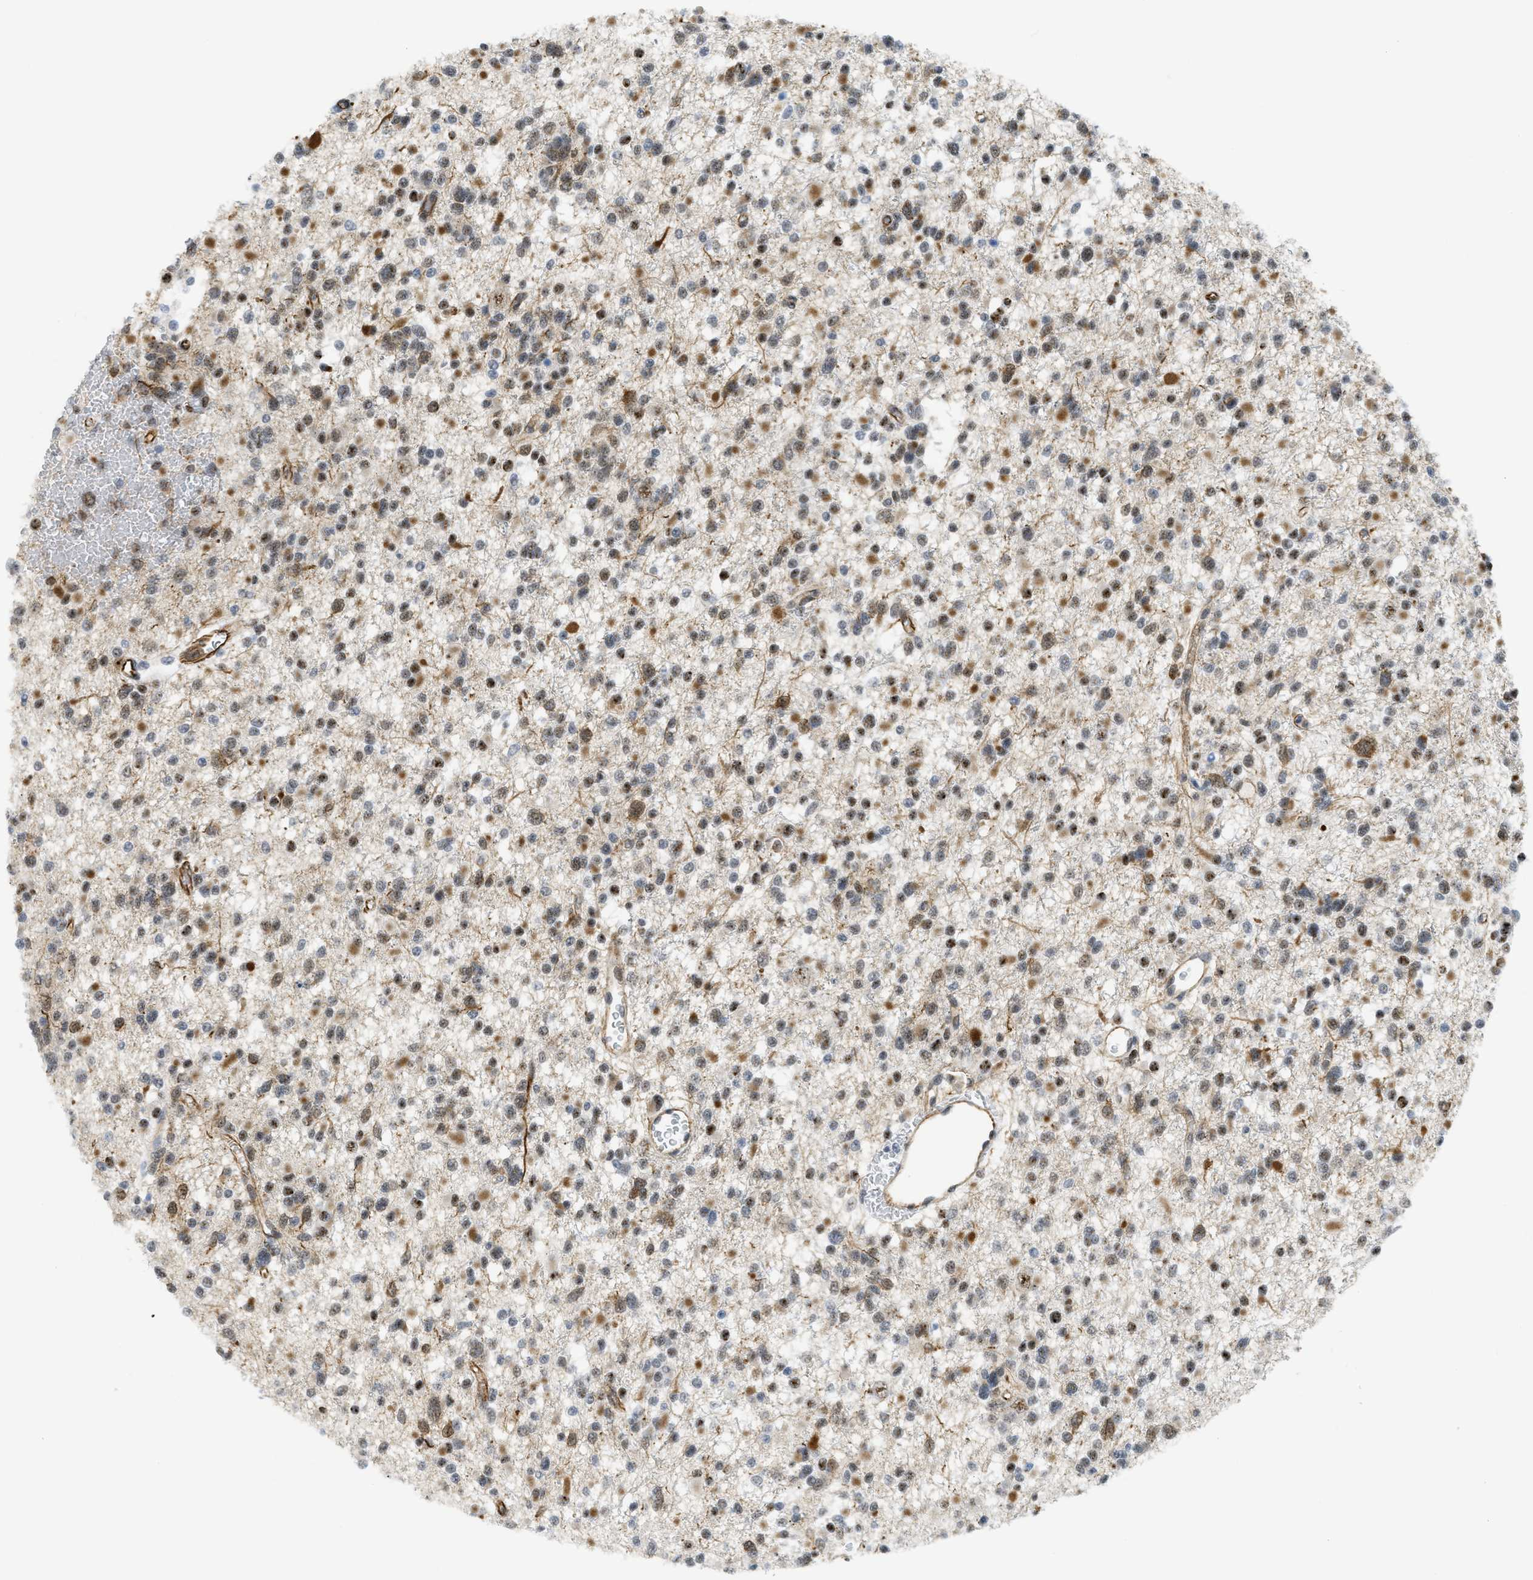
{"staining": {"intensity": "moderate", "quantity": "25%-75%", "location": "cytoplasmic/membranous,nuclear"}, "tissue": "glioma", "cell_type": "Tumor cells", "image_type": "cancer", "snomed": [{"axis": "morphology", "description": "Glioma, malignant, Low grade"}, {"axis": "topography", "description": "Brain"}], "caption": "Protein staining by IHC demonstrates moderate cytoplasmic/membranous and nuclear positivity in approximately 25%-75% of tumor cells in malignant glioma (low-grade). The staining was performed using DAB (3,3'-diaminobenzidine) to visualize the protein expression in brown, while the nuclei were stained in blue with hematoxylin (Magnification: 20x).", "gene": "LRRC8B", "patient": {"sex": "female", "age": 22}}